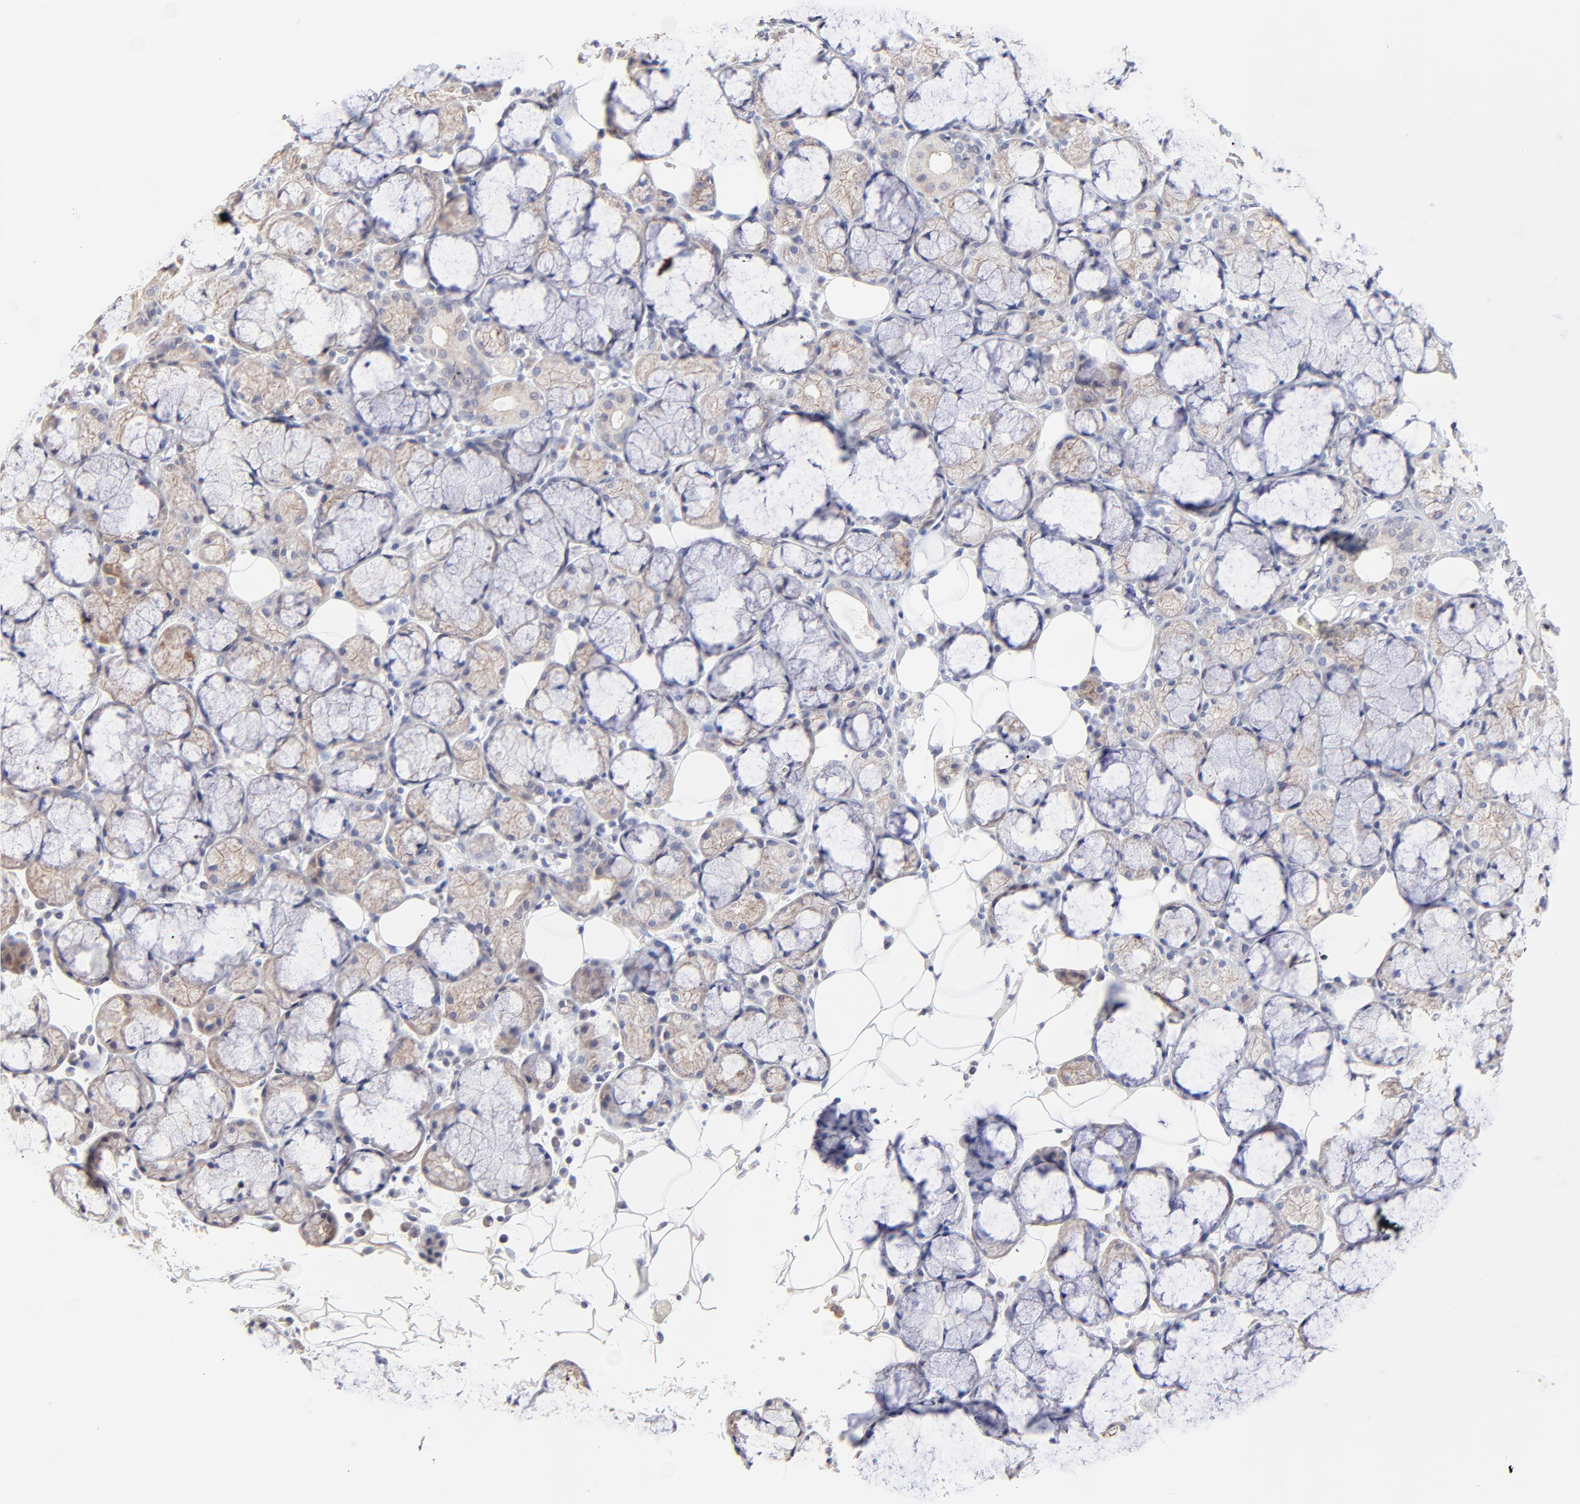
{"staining": {"intensity": "weak", "quantity": ">75%", "location": "cytoplasmic/membranous"}, "tissue": "salivary gland", "cell_type": "Glandular cells", "image_type": "normal", "snomed": [{"axis": "morphology", "description": "Normal tissue, NOS"}, {"axis": "topography", "description": "Skeletal muscle"}, {"axis": "topography", "description": "Oral tissue"}, {"axis": "topography", "description": "Salivary gland"}, {"axis": "topography", "description": "Peripheral nerve tissue"}], "caption": "Immunohistochemical staining of benign human salivary gland shows >75% levels of weak cytoplasmic/membranous protein staining in approximately >75% of glandular cells. (DAB IHC, brown staining for protein, blue staining for nuclei).", "gene": "FBXO8", "patient": {"sex": "male", "age": 54}}